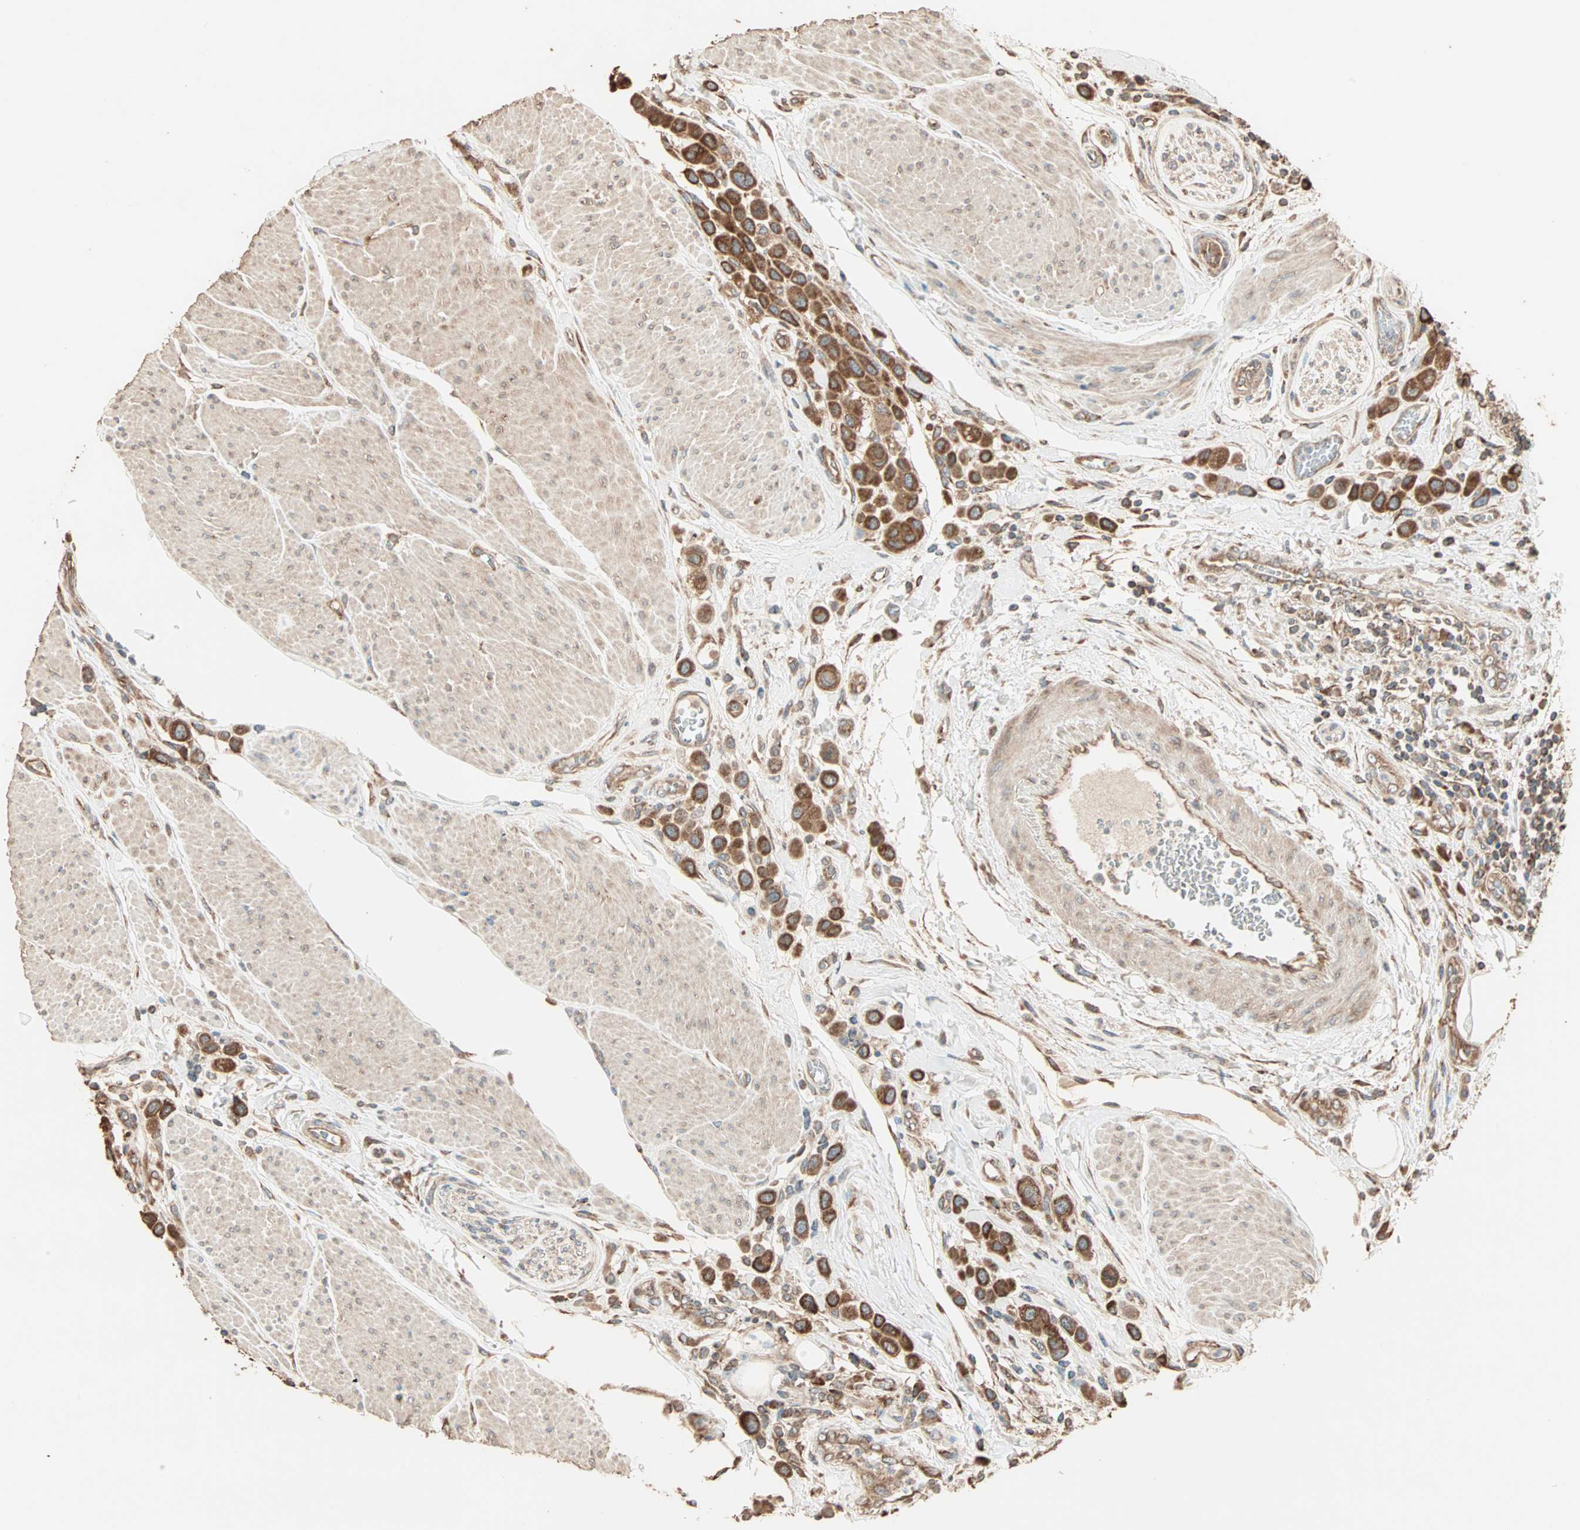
{"staining": {"intensity": "strong", "quantity": ">75%", "location": "cytoplasmic/membranous"}, "tissue": "urothelial cancer", "cell_type": "Tumor cells", "image_type": "cancer", "snomed": [{"axis": "morphology", "description": "Urothelial carcinoma, High grade"}, {"axis": "topography", "description": "Urinary bladder"}], "caption": "This histopathology image displays immunohistochemistry staining of human urothelial cancer, with high strong cytoplasmic/membranous positivity in approximately >75% of tumor cells.", "gene": "EIF4G2", "patient": {"sex": "male", "age": 50}}